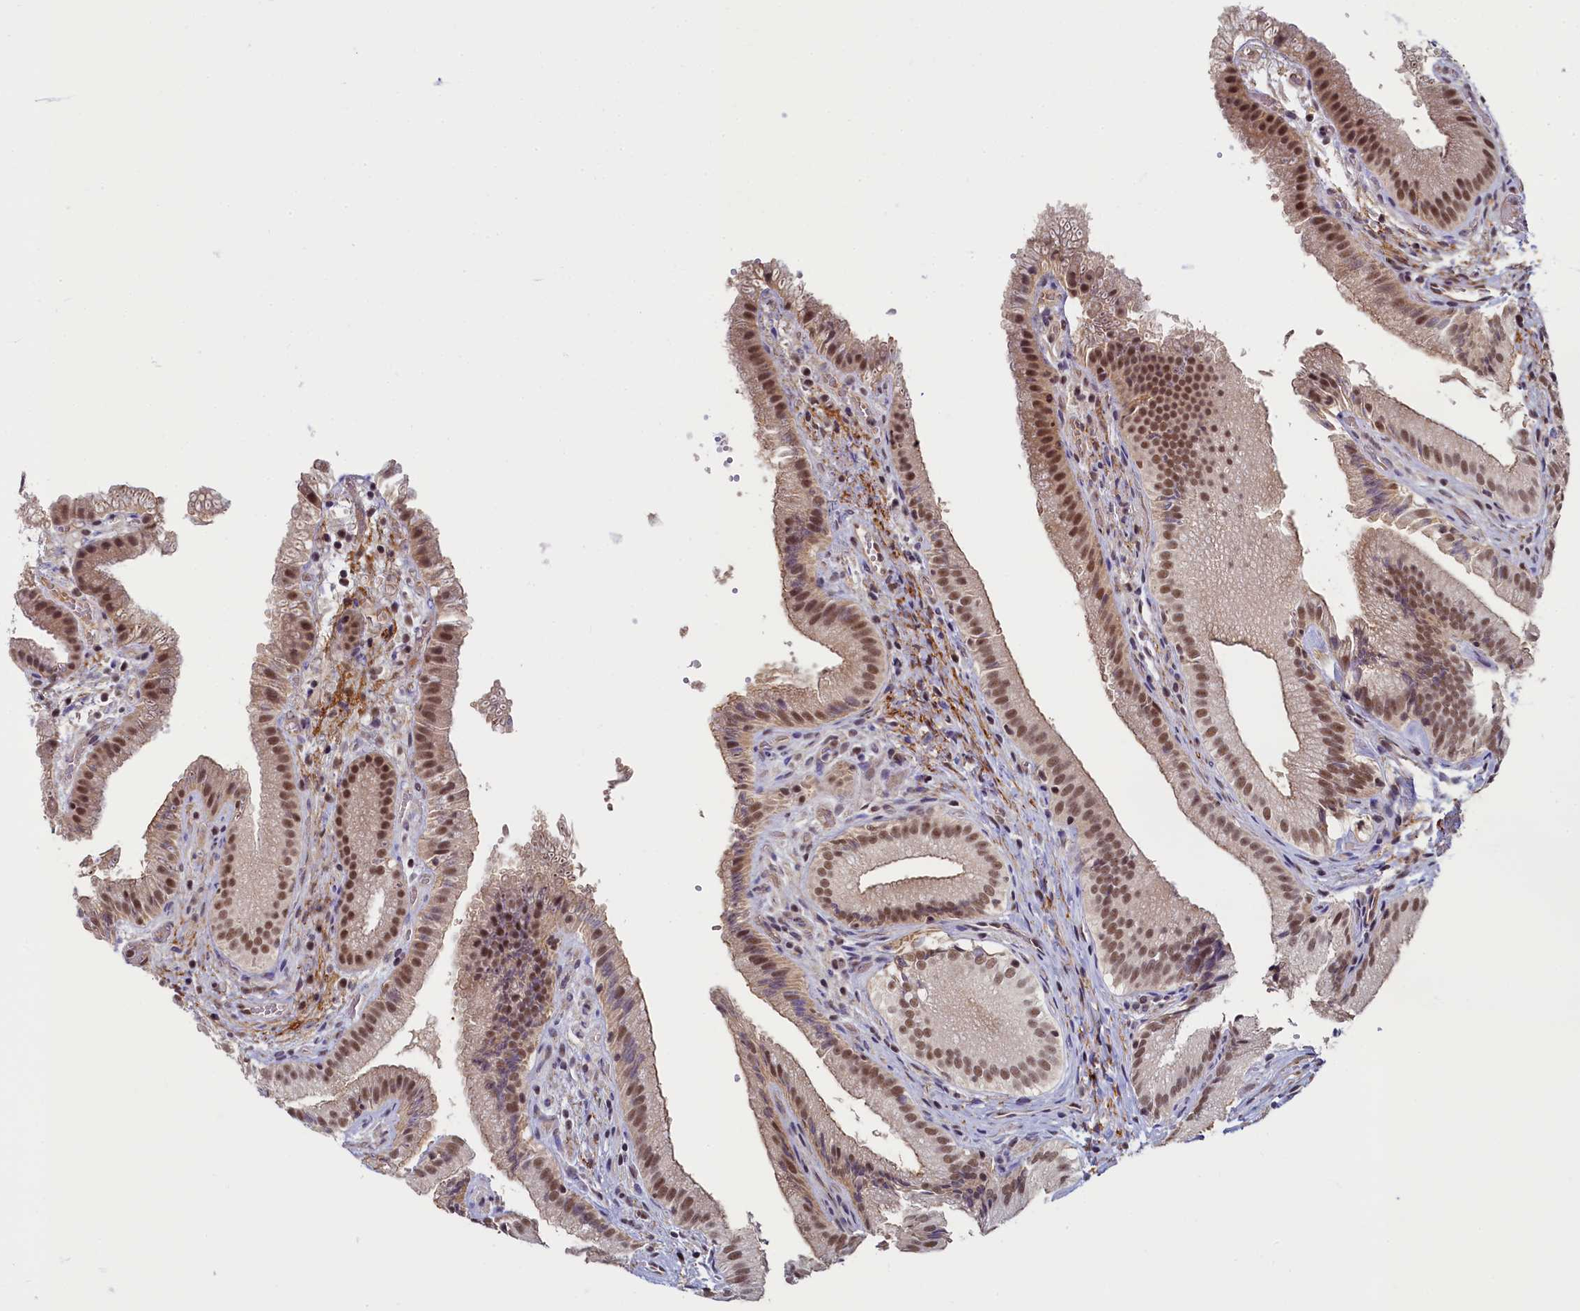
{"staining": {"intensity": "moderate", "quantity": ">75%", "location": "nuclear"}, "tissue": "gallbladder", "cell_type": "Glandular cells", "image_type": "normal", "snomed": [{"axis": "morphology", "description": "Normal tissue, NOS"}, {"axis": "topography", "description": "Gallbladder"}], "caption": "The micrograph reveals a brown stain indicating the presence of a protein in the nuclear of glandular cells in gallbladder. The staining was performed using DAB, with brown indicating positive protein expression. Nuclei are stained blue with hematoxylin.", "gene": "INTS14", "patient": {"sex": "female", "age": 30}}